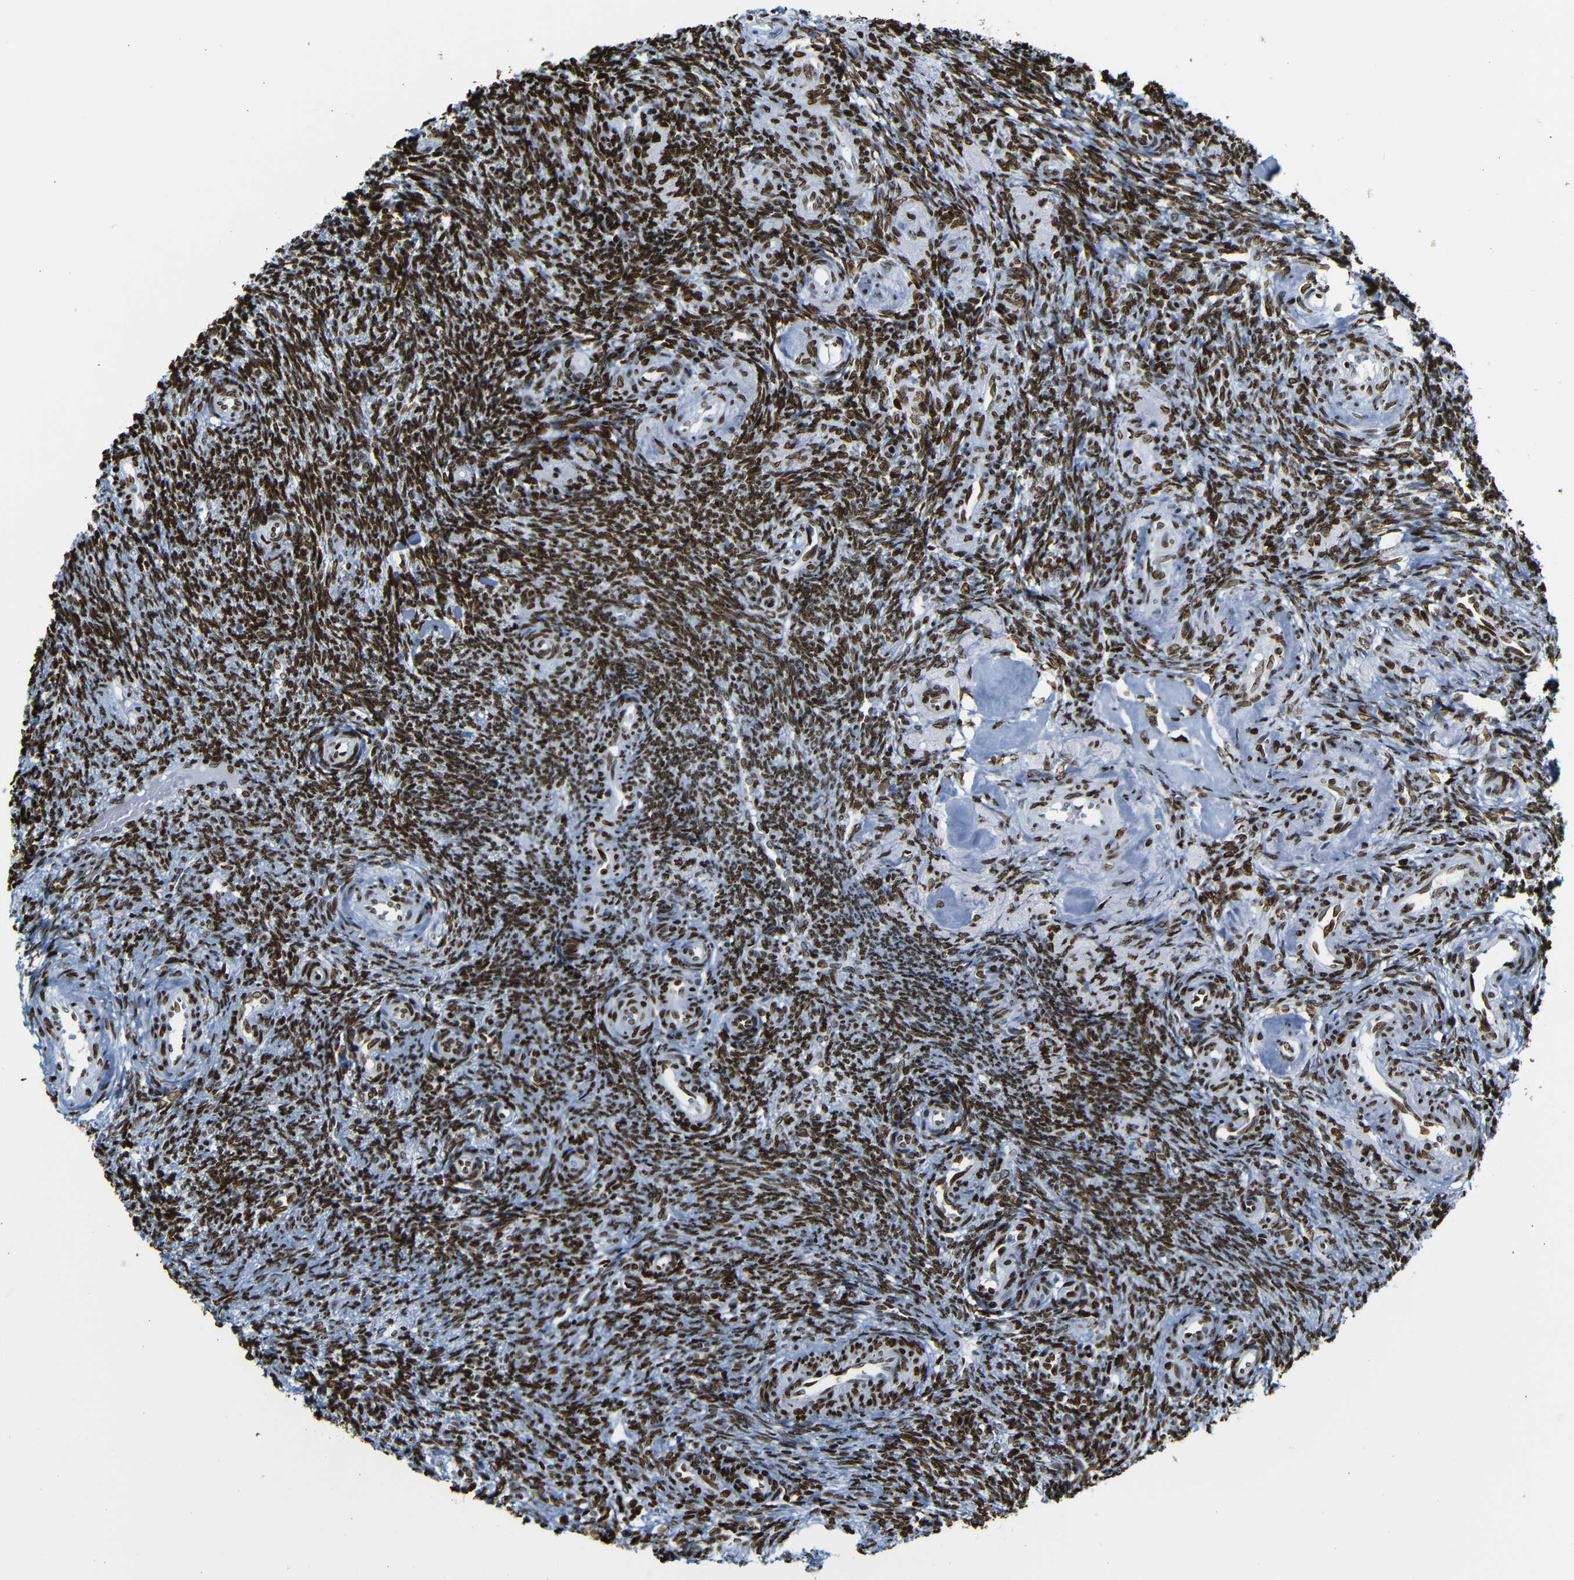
{"staining": {"intensity": "strong", "quantity": ">75%", "location": "nuclear"}, "tissue": "ovary", "cell_type": "Ovarian stroma cells", "image_type": "normal", "snomed": [{"axis": "morphology", "description": "Normal tissue, NOS"}, {"axis": "topography", "description": "Ovary"}], "caption": "Immunohistochemical staining of normal human ovary shows high levels of strong nuclear expression in approximately >75% of ovarian stroma cells.", "gene": "NPIPB15", "patient": {"sex": "female", "age": 41}}